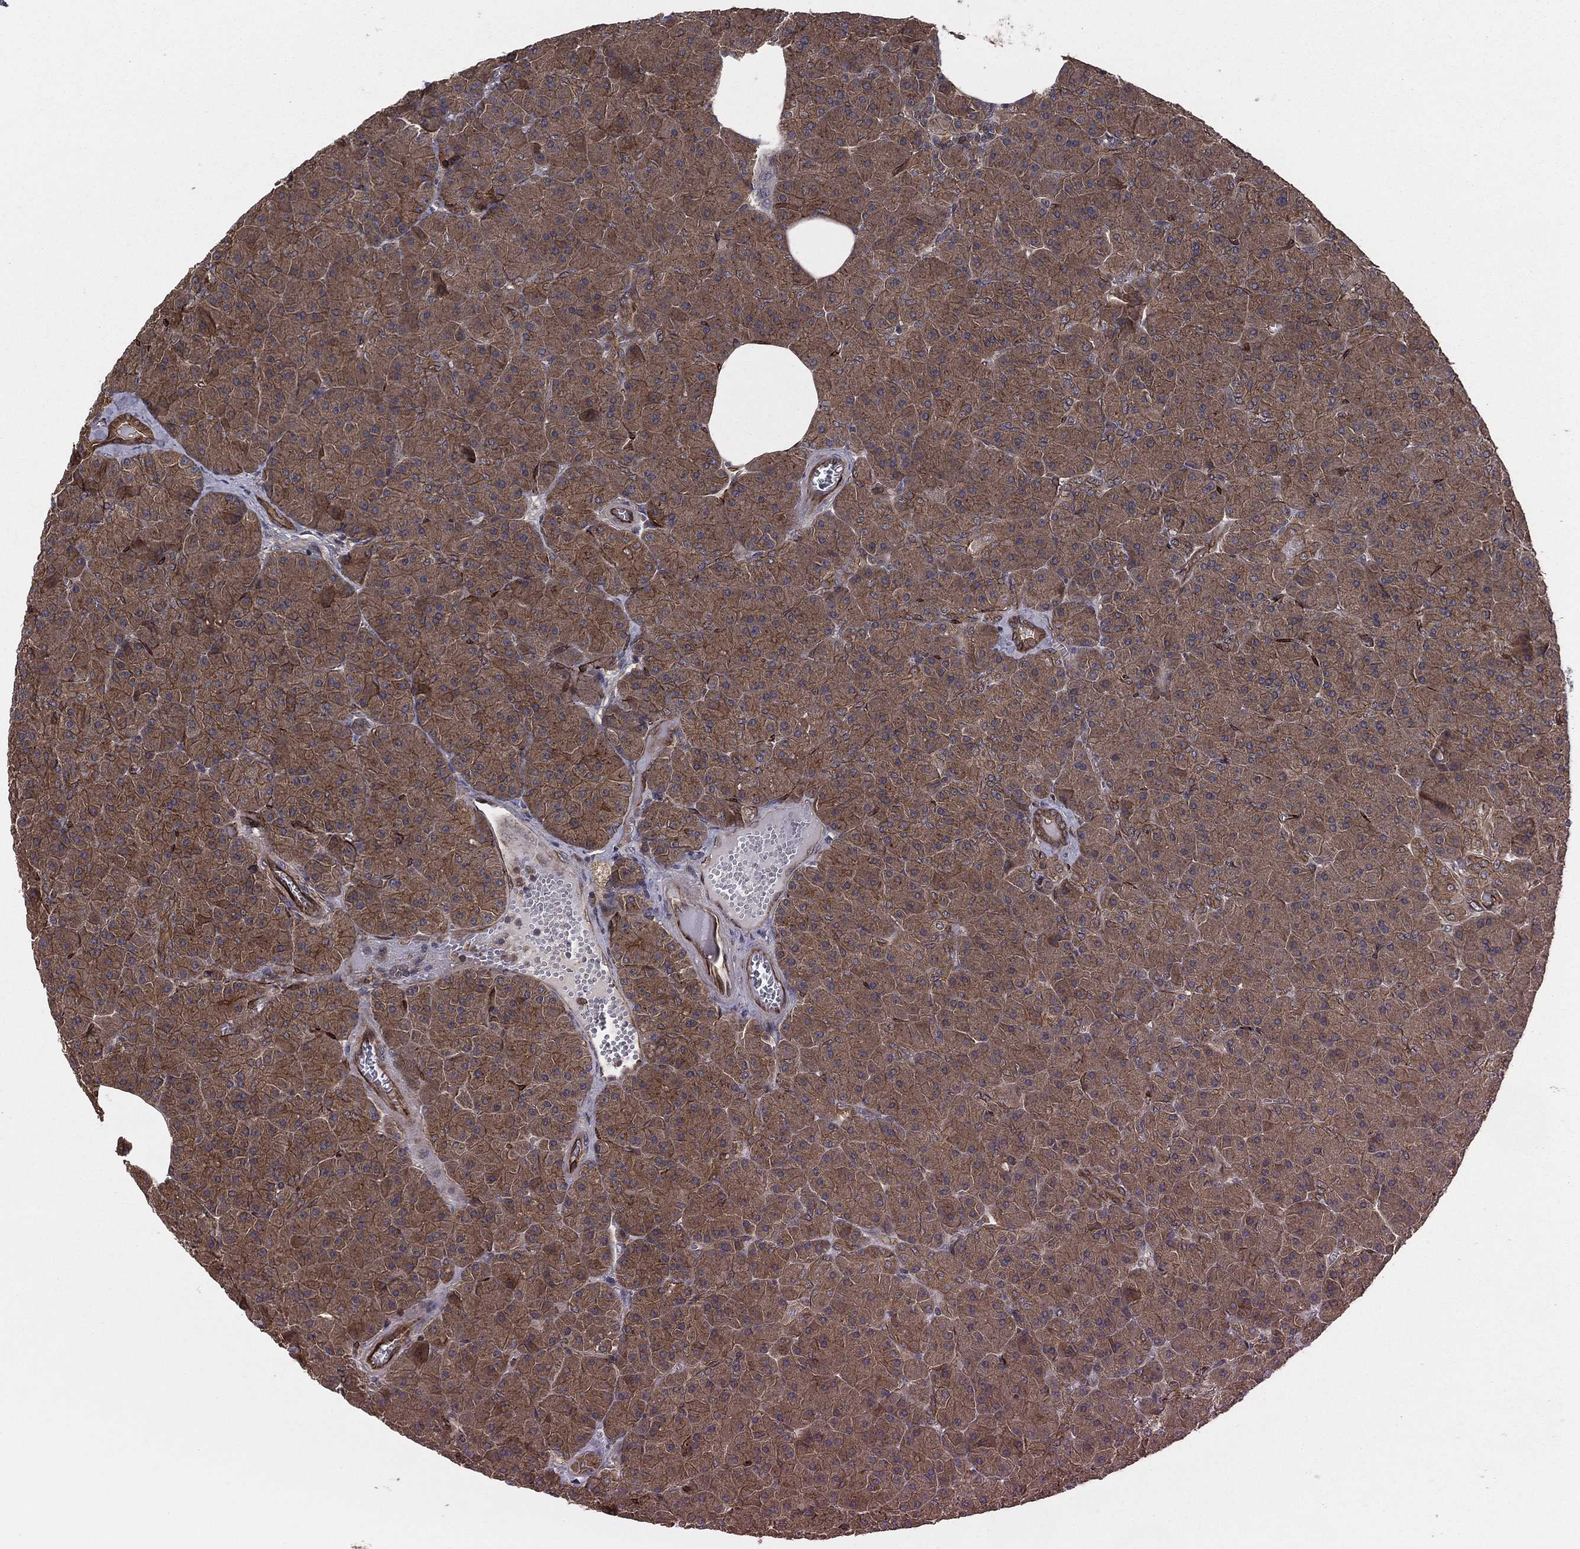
{"staining": {"intensity": "strong", "quantity": ">75%", "location": "cytoplasmic/membranous"}, "tissue": "pancreas", "cell_type": "Exocrine glandular cells", "image_type": "normal", "snomed": [{"axis": "morphology", "description": "Normal tissue, NOS"}, {"axis": "topography", "description": "Pancreas"}], "caption": "Immunohistochemistry (IHC) (DAB (3,3'-diaminobenzidine)) staining of unremarkable pancreas demonstrates strong cytoplasmic/membranous protein staining in approximately >75% of exocrine glandular cells.", "gene": "CERT1", "patient": {"sex": "male", "age": 61}}